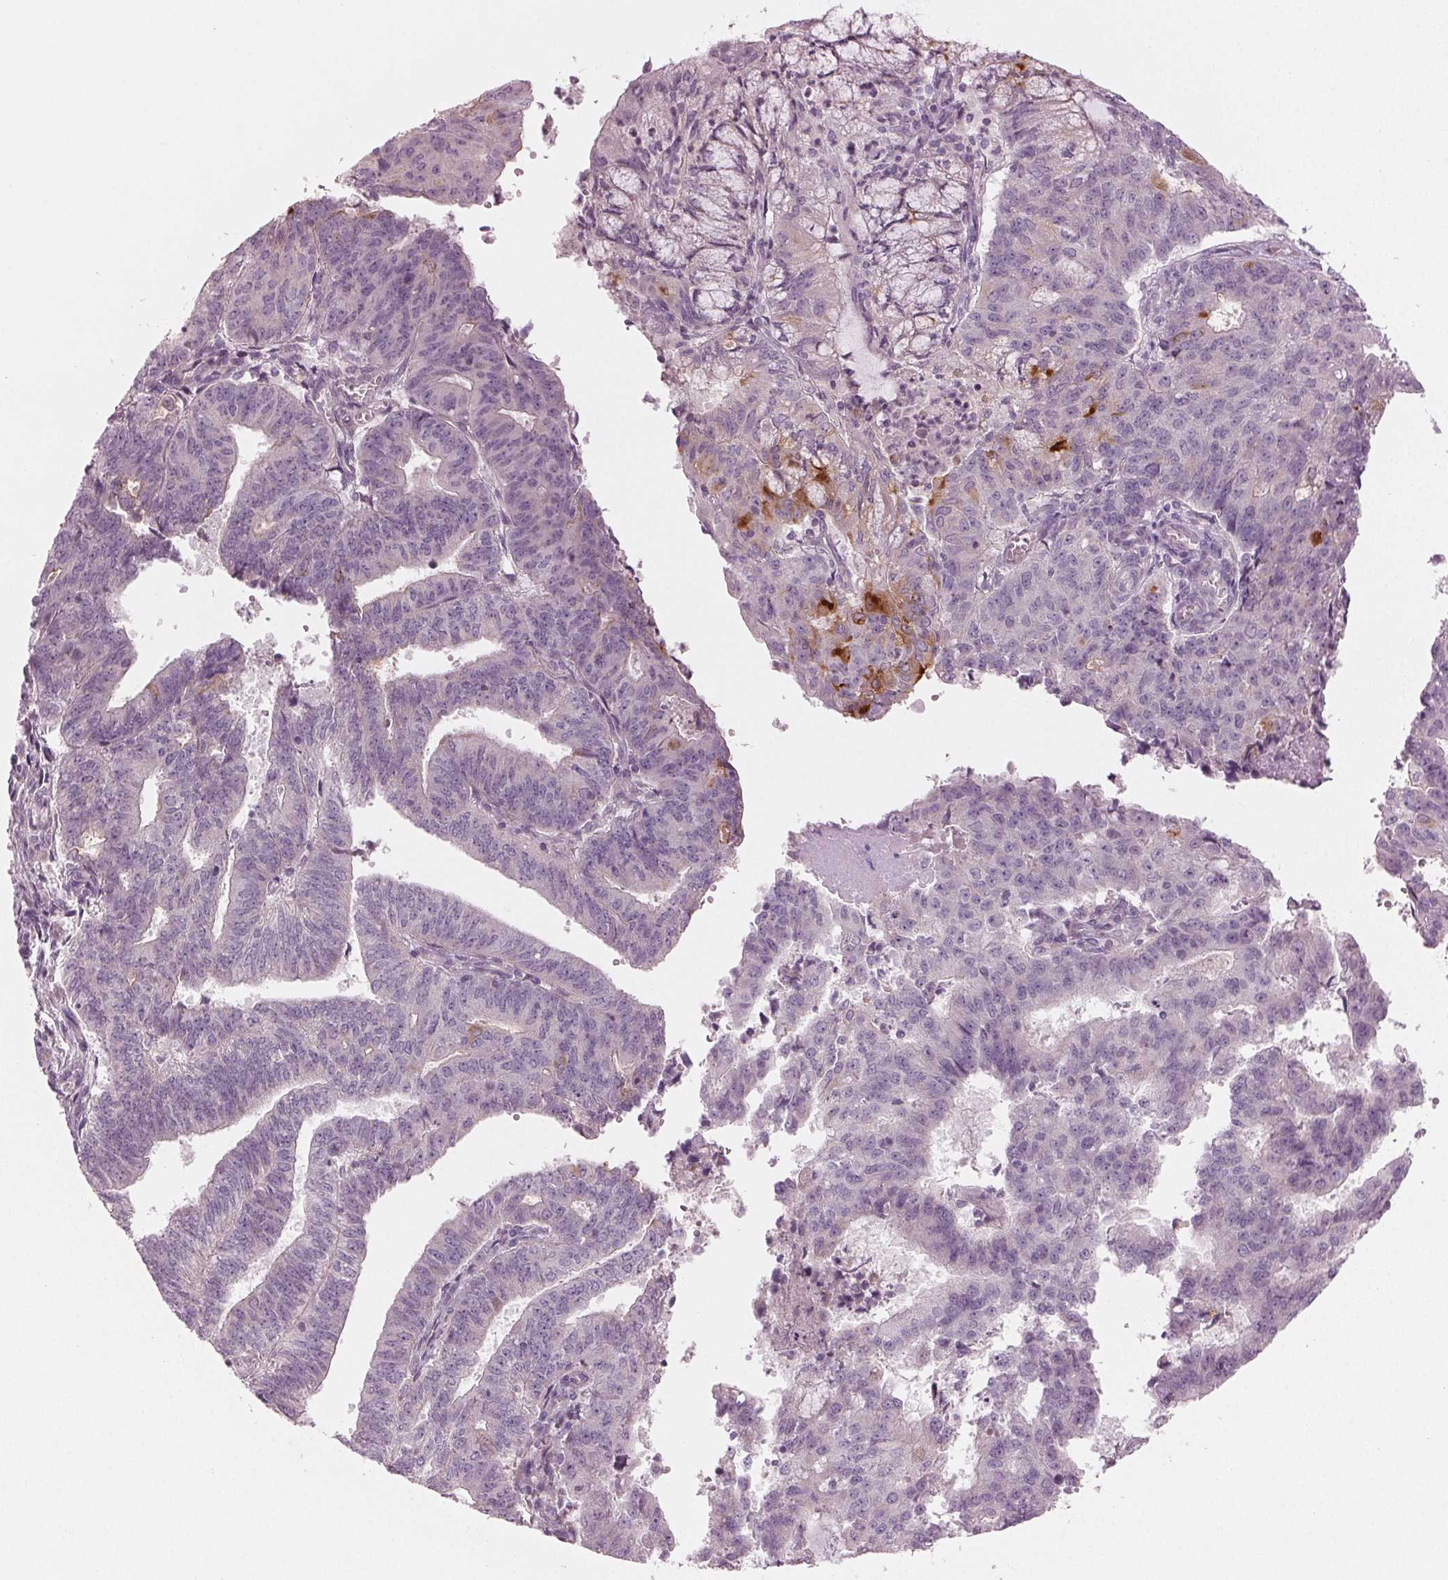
{"staining": {"intensity": "moderate", "quantity": "<25%", "location": "cytoplasmic/membranous"}, "tissue": "endometrial cancer", "cell_type": "Tumor cells", "image_type": "cancer", "snomed": [{"axis": "morphology", "description": "Adenocarcinoma, NOS"}, {"axis": "topography", "description": "Endometrium"}], "caption": "IHC of human adenocarcinoma (endometrial) demonstrates low levels of moderate cytoplasmic/membranous staining in approximately <25% of tumor cells. (DAB IHC, brown staining for protein, blue staining for nuclei).", "gene": "PRAP1", "patient": {"sex": "female", "age": 82}}